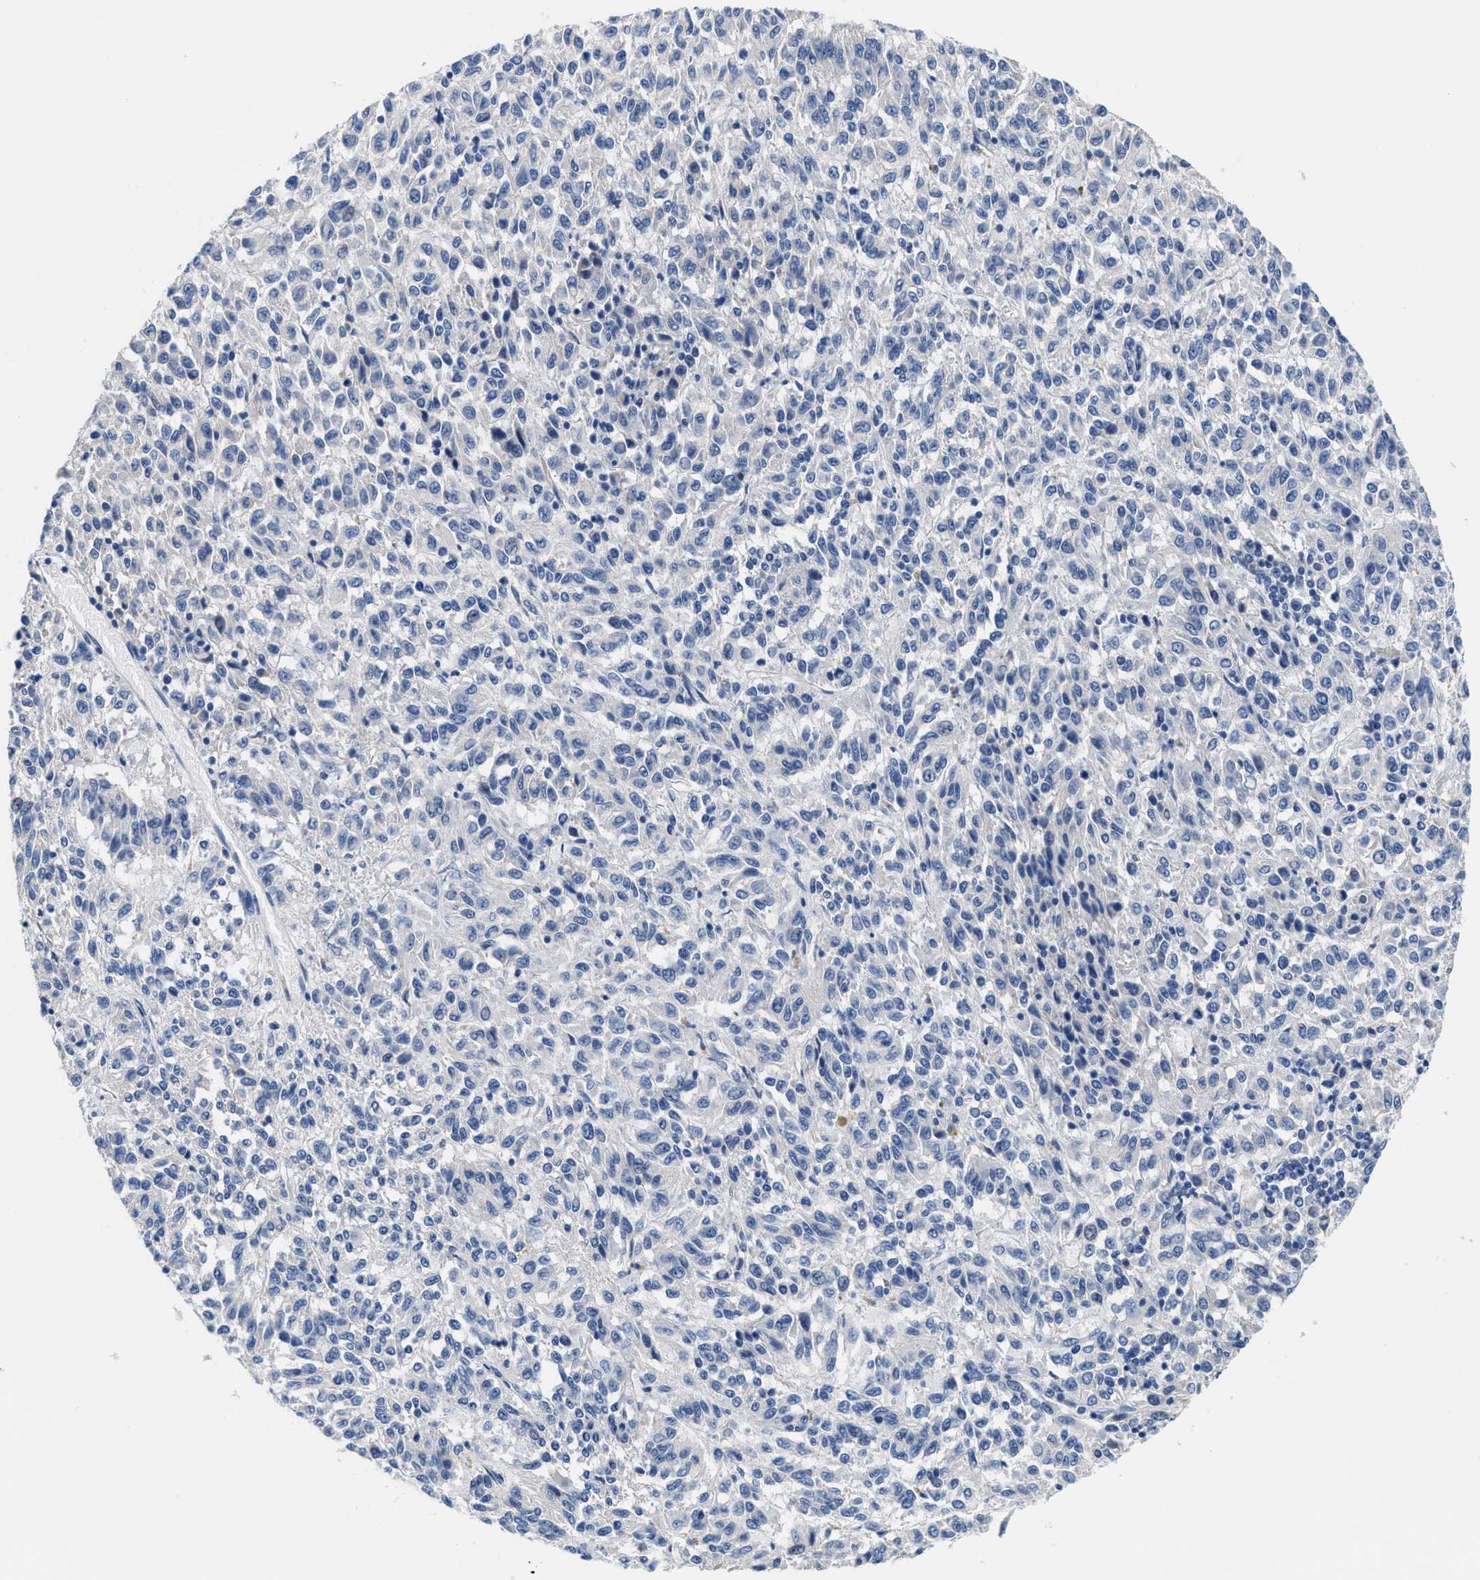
{"staining": {"intensity": "negative", "quantity": "none", "location": "none"}, "tissue": "melanoma", "cell_type": "Tumor cells", "image_type": "cancer", "snomed": [{"axis": "morphology", "description": "Malignant melanoma, Metastatic site"}, {"axis": "topography", "description": "Lung"}], "caption": "Protein analysis of malignant melanoma (metastatic site) displays no significant staining in tumor cells.", "gene": "DSCAM", "patient": {"sex": "male", "age": 64}}